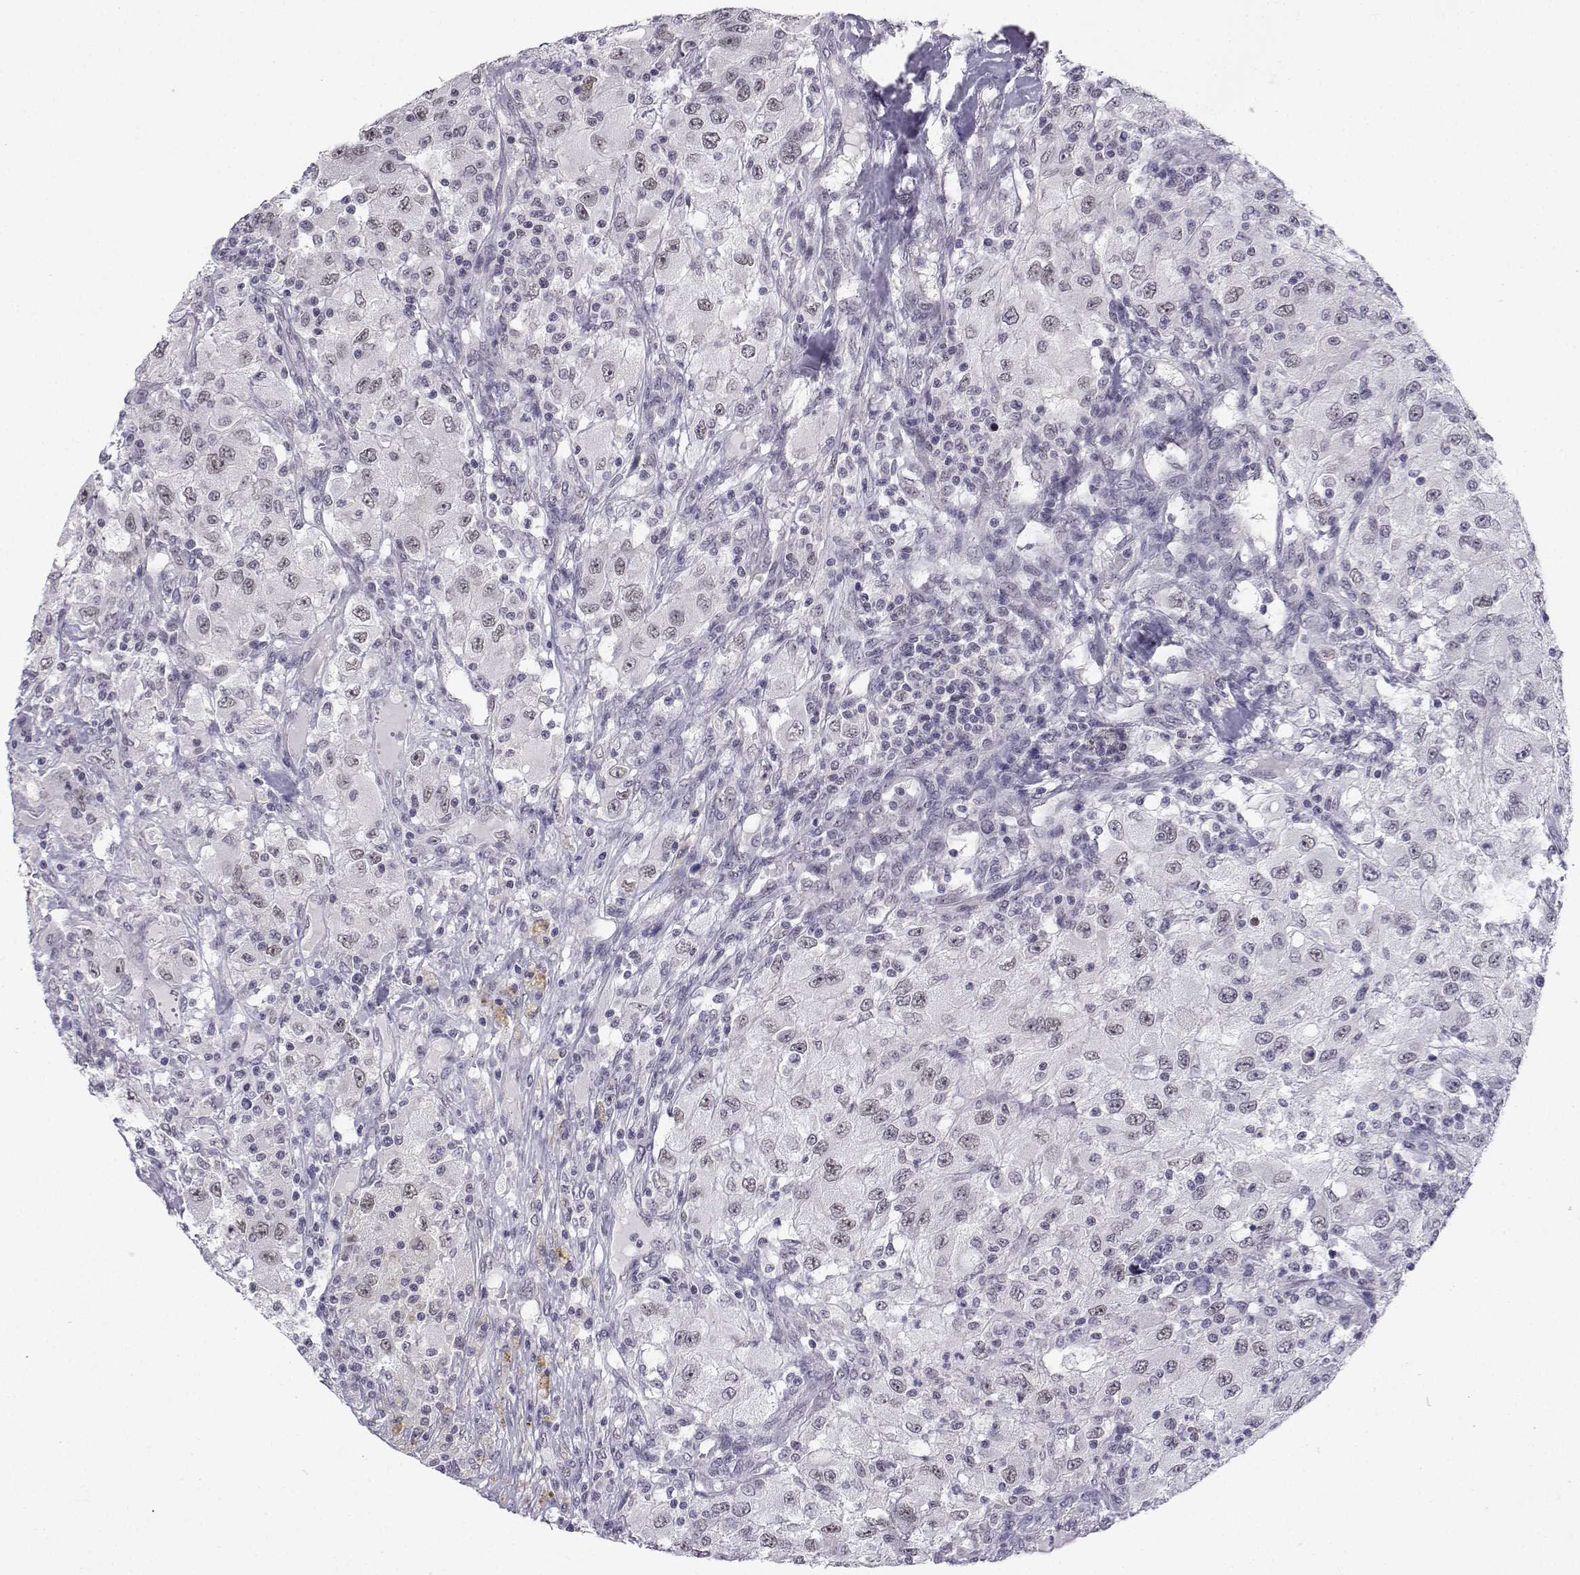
{"staining": {"intensity": "negative", "quantity": "none", "location": "none"}, "tissue": "renal cancer", "cell_type": "Tumor cells", "image_type": "cancer", "snomed": [{"axis": "morphology", "description": "Adenocarcinoma, NOS"}, {"axis": "topography", "description": "Kidney"}], "caption": "This image is of renal adenocarcinoma stained with immunohistochemistry to label a protein in brown with the nuclei are counter-stained blue. There is no expression in tumor cells. (Immunohistochemistry (ihc), brightfield microscopy, high magnification).", "gene": "MED26", "patient": {"sex": "female", "age": 67}}